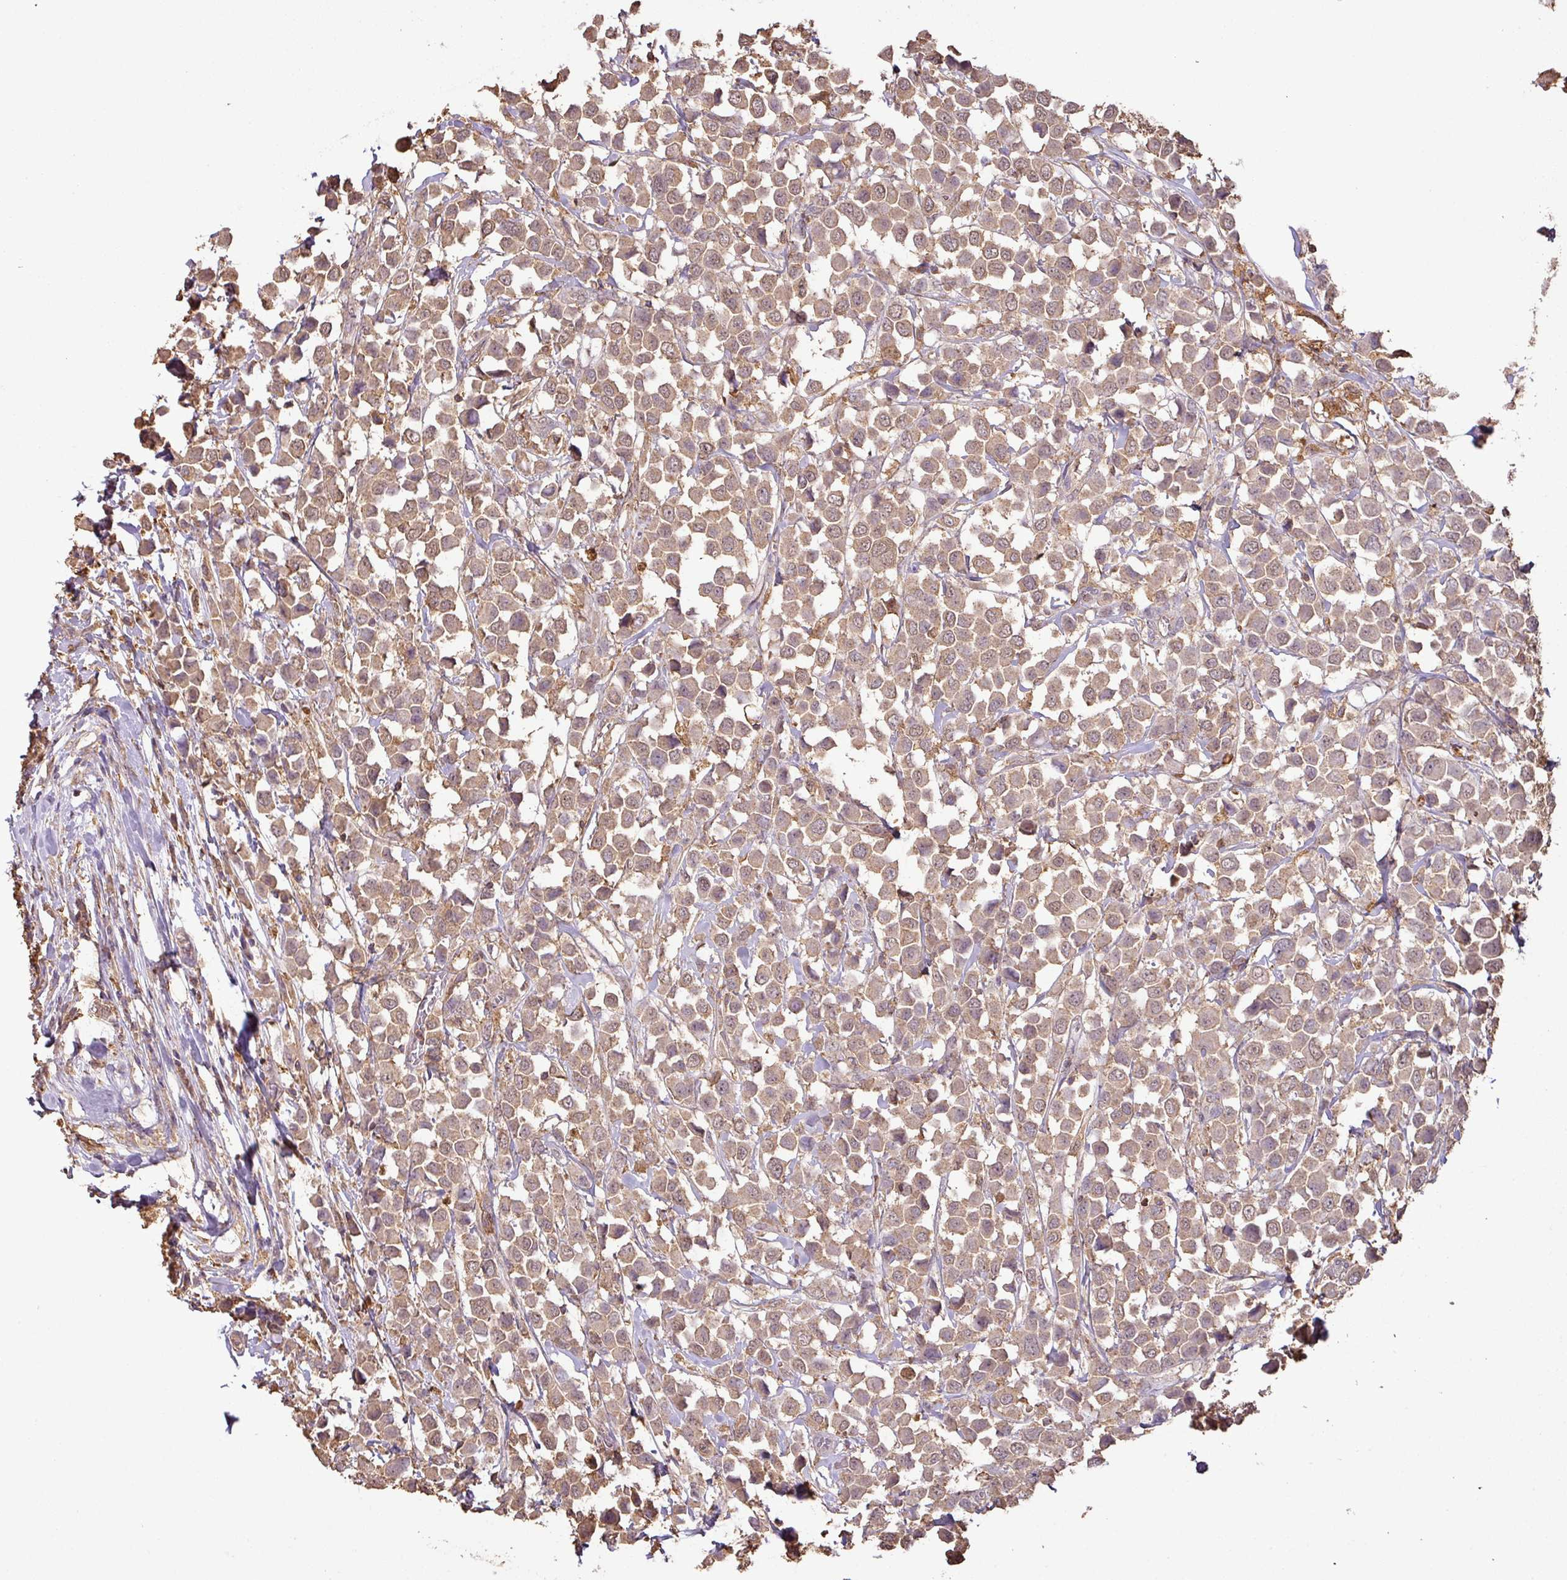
{"staining": {"intensity": "moderate", "quantity": ">75%", "location": "cytoplasmic/membranous"}, "tissue": "breast cancer", "cell_type": "Tumor cells", "image_type": "cancer", "snomed": [{"axis": "morphology", "description": "Duct carcinoma"}, {"axis": "topography", "description": "Breast"}], "caption": "DAB immunohistochemical staining of human breast cancer (infiltrating ductal carcinoma) exhibits moderate cytoplasmic/membranous protein staining in about >75% of tumor cells.", "gene": "ATAT1", "patient": {"sex": "female", "age": 61}}